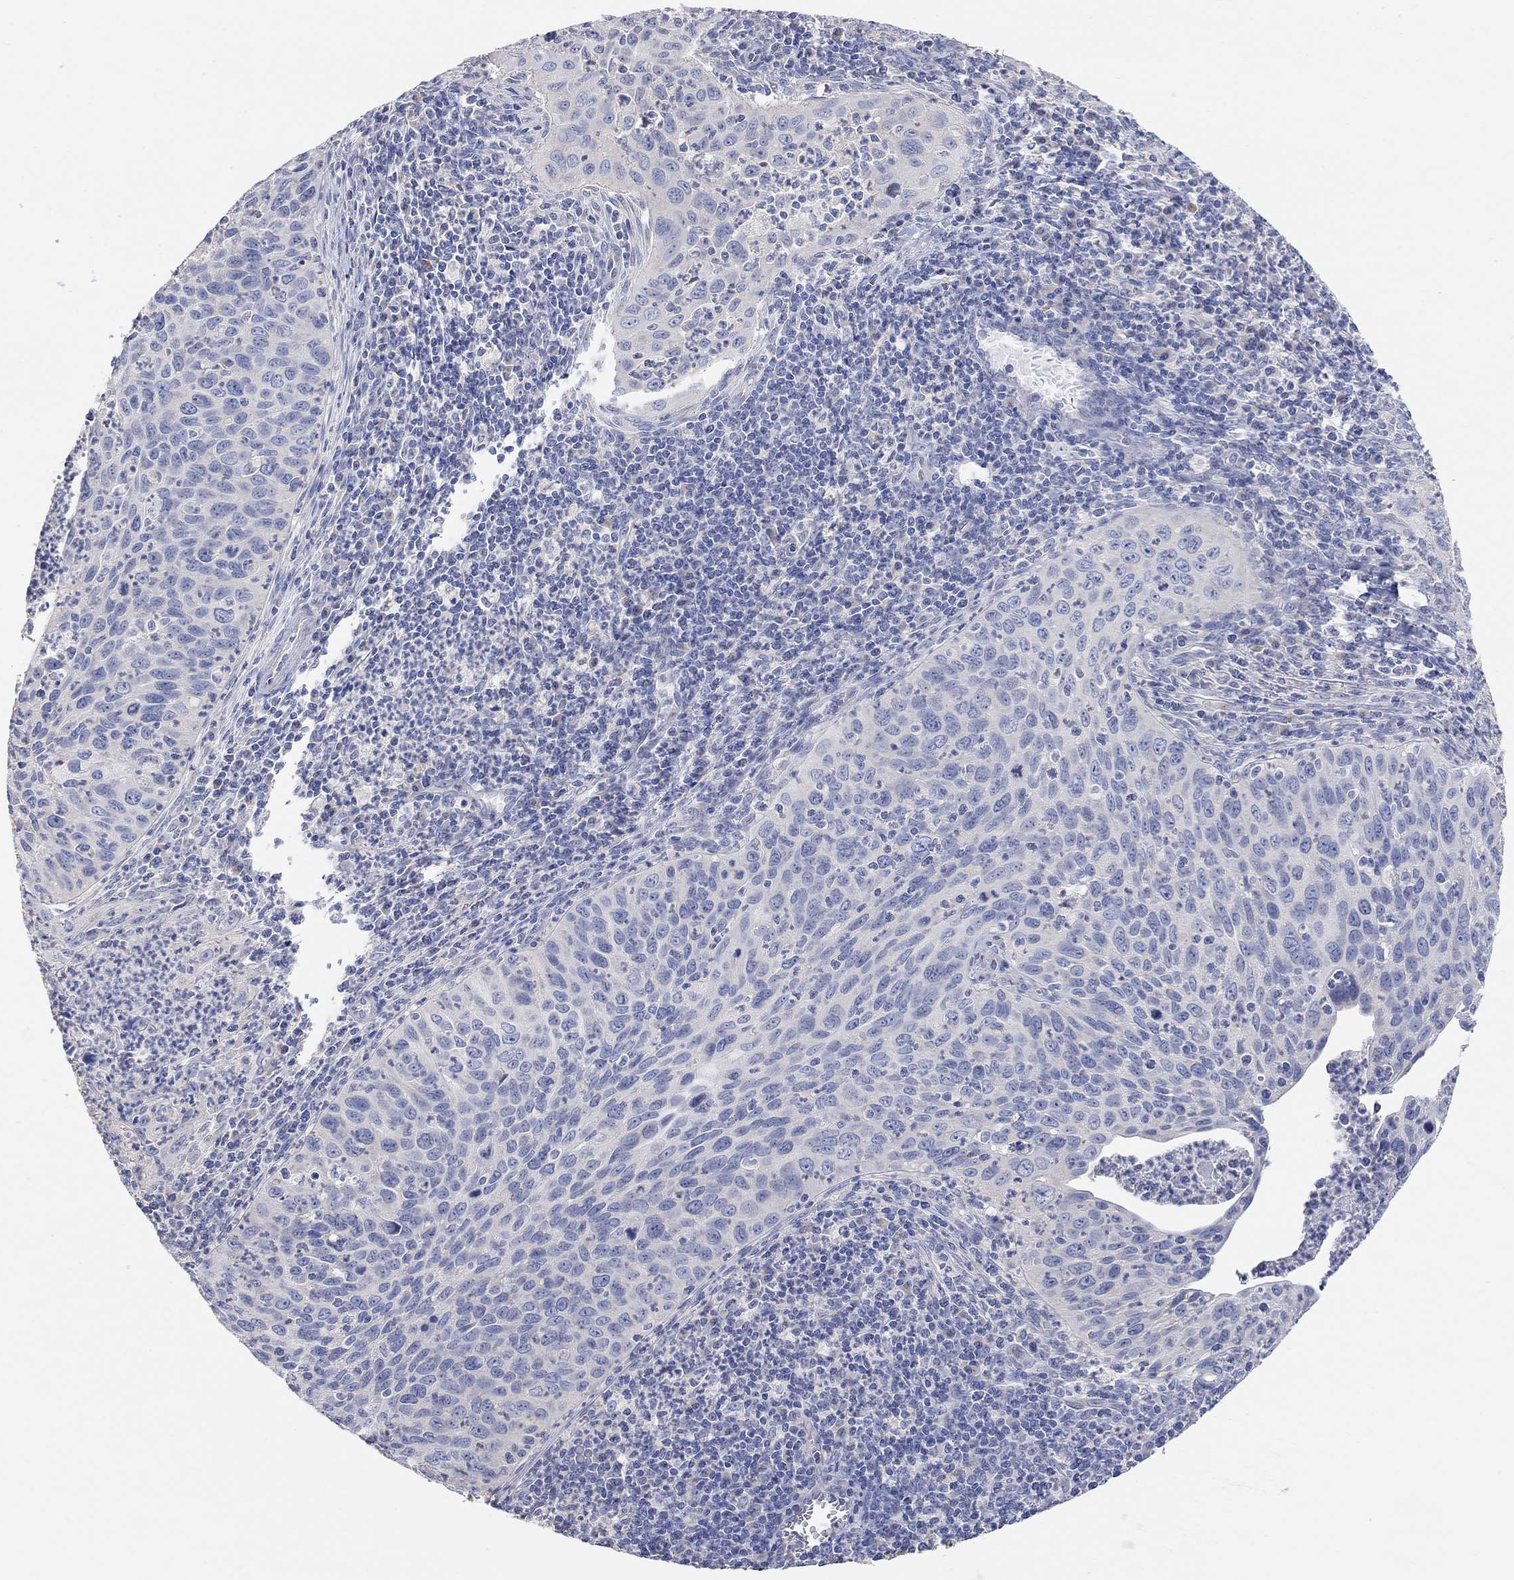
{"staining": {"intensity": "negative", "quantity": "none", "location": "none"}, "tissue": "cervical cancer", "cell_type": "Tumor cells", "image_type": "cancer", "snomed": [{"axis": "morphology", "description": "Squamous cell carcinoma, NOS"}, {"axis": "topography", "description": "Cervix"}], "caption": "Cervical squamous cell carcinoma was stained to show a protein in brown. There is no significant expression in tumor cells. The staining is performed using DAB brown chromogen with nuclei counter-stained in using hematoxylin.", "gene": "NLRP14", "patient": {"sex": "female", "age": 26}}